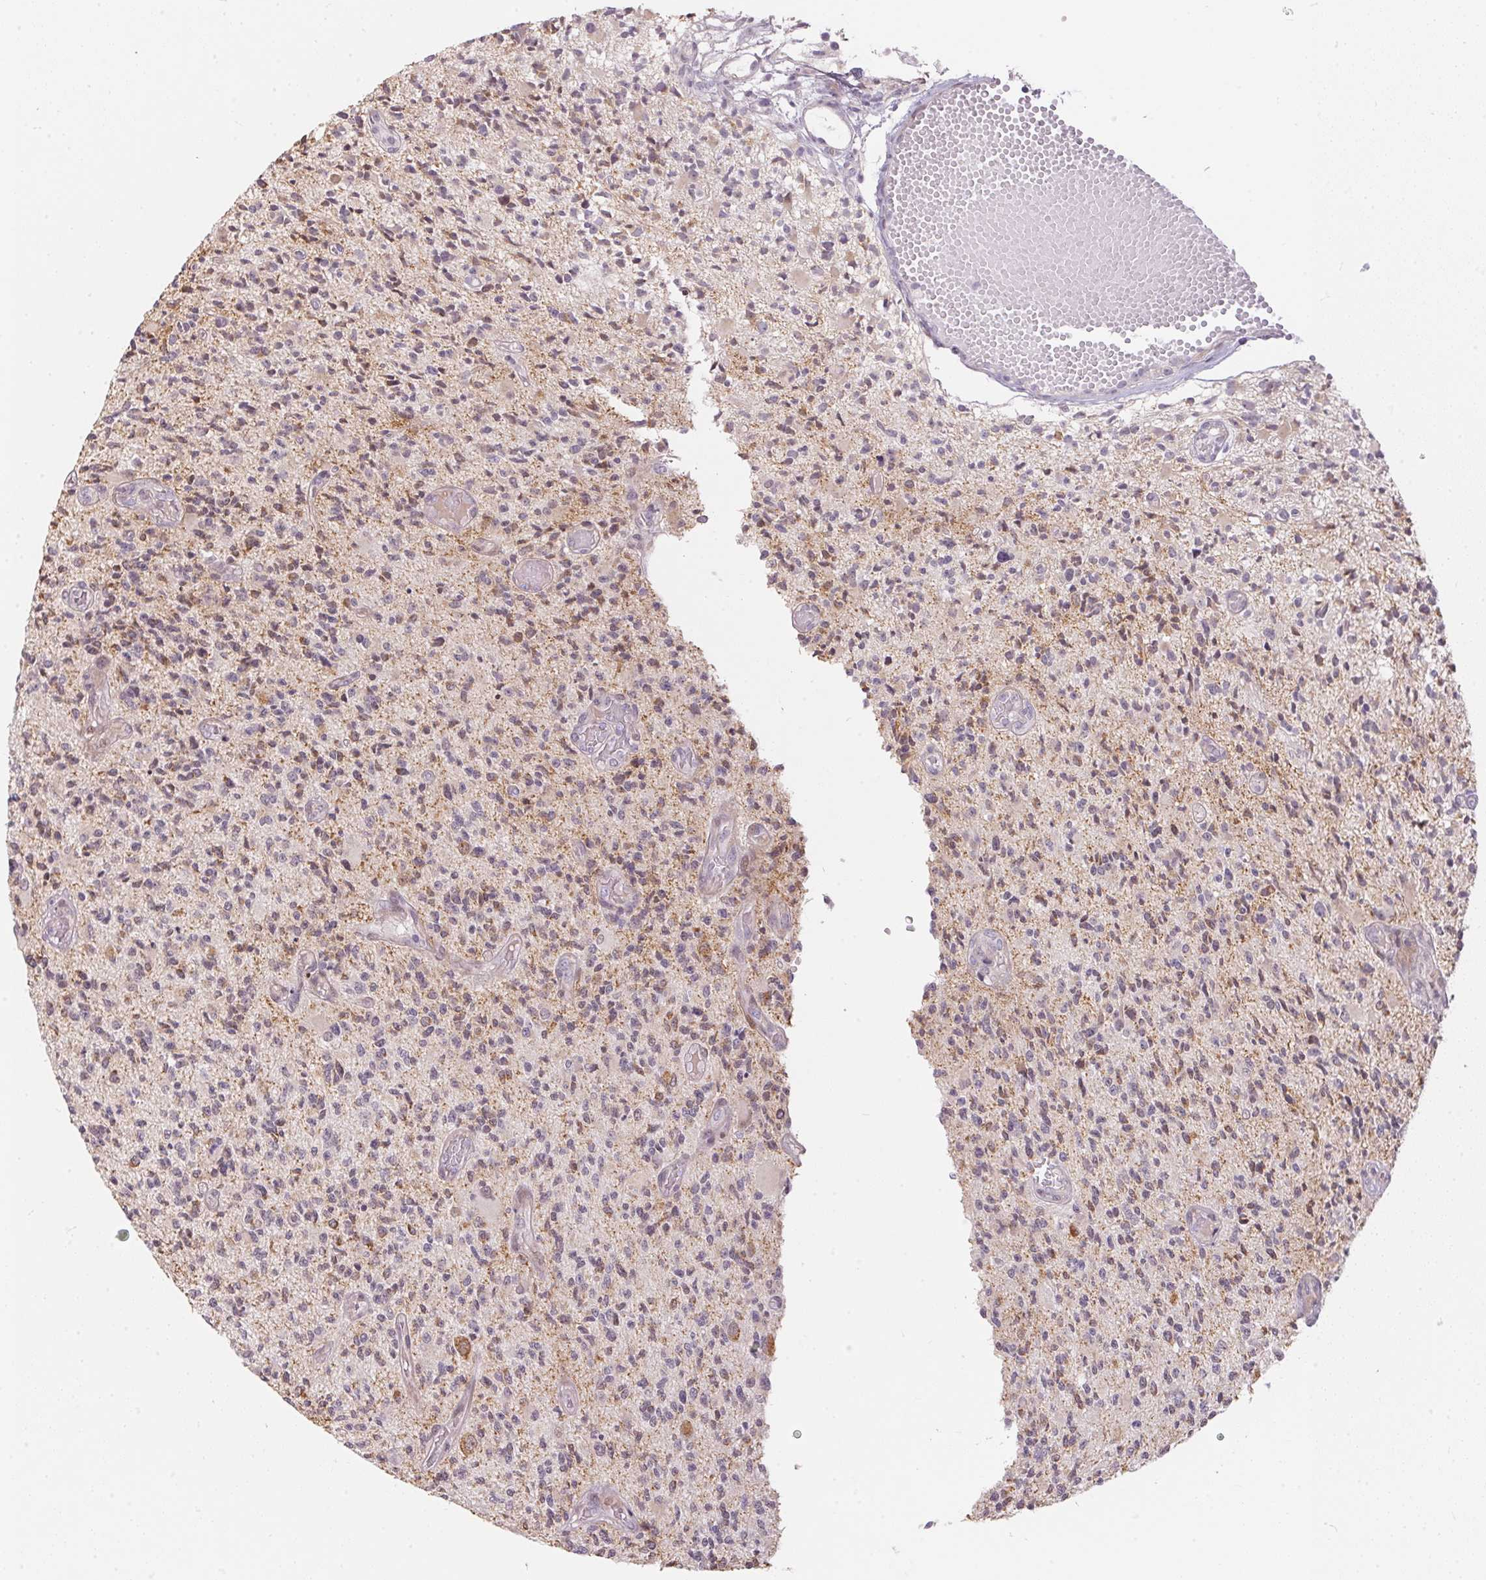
{"staining": {"intensity": "negative", "quantity": "none", "location": "none"}, "tissue": "glioma", "cell_type": "Tumor cells", "image_type": "cancer", "snomed": [{"axis": "morphology", "description": "Glioma, malignant, High grade"}, {"axis": "topography", "description": "Brain"}], "caption": "A histopathology image of glioma stained for a protein shows no brown staining in tumor cells.", "gene": "GDAP1L1", "patient": {"sex": "female", "age": 63}}